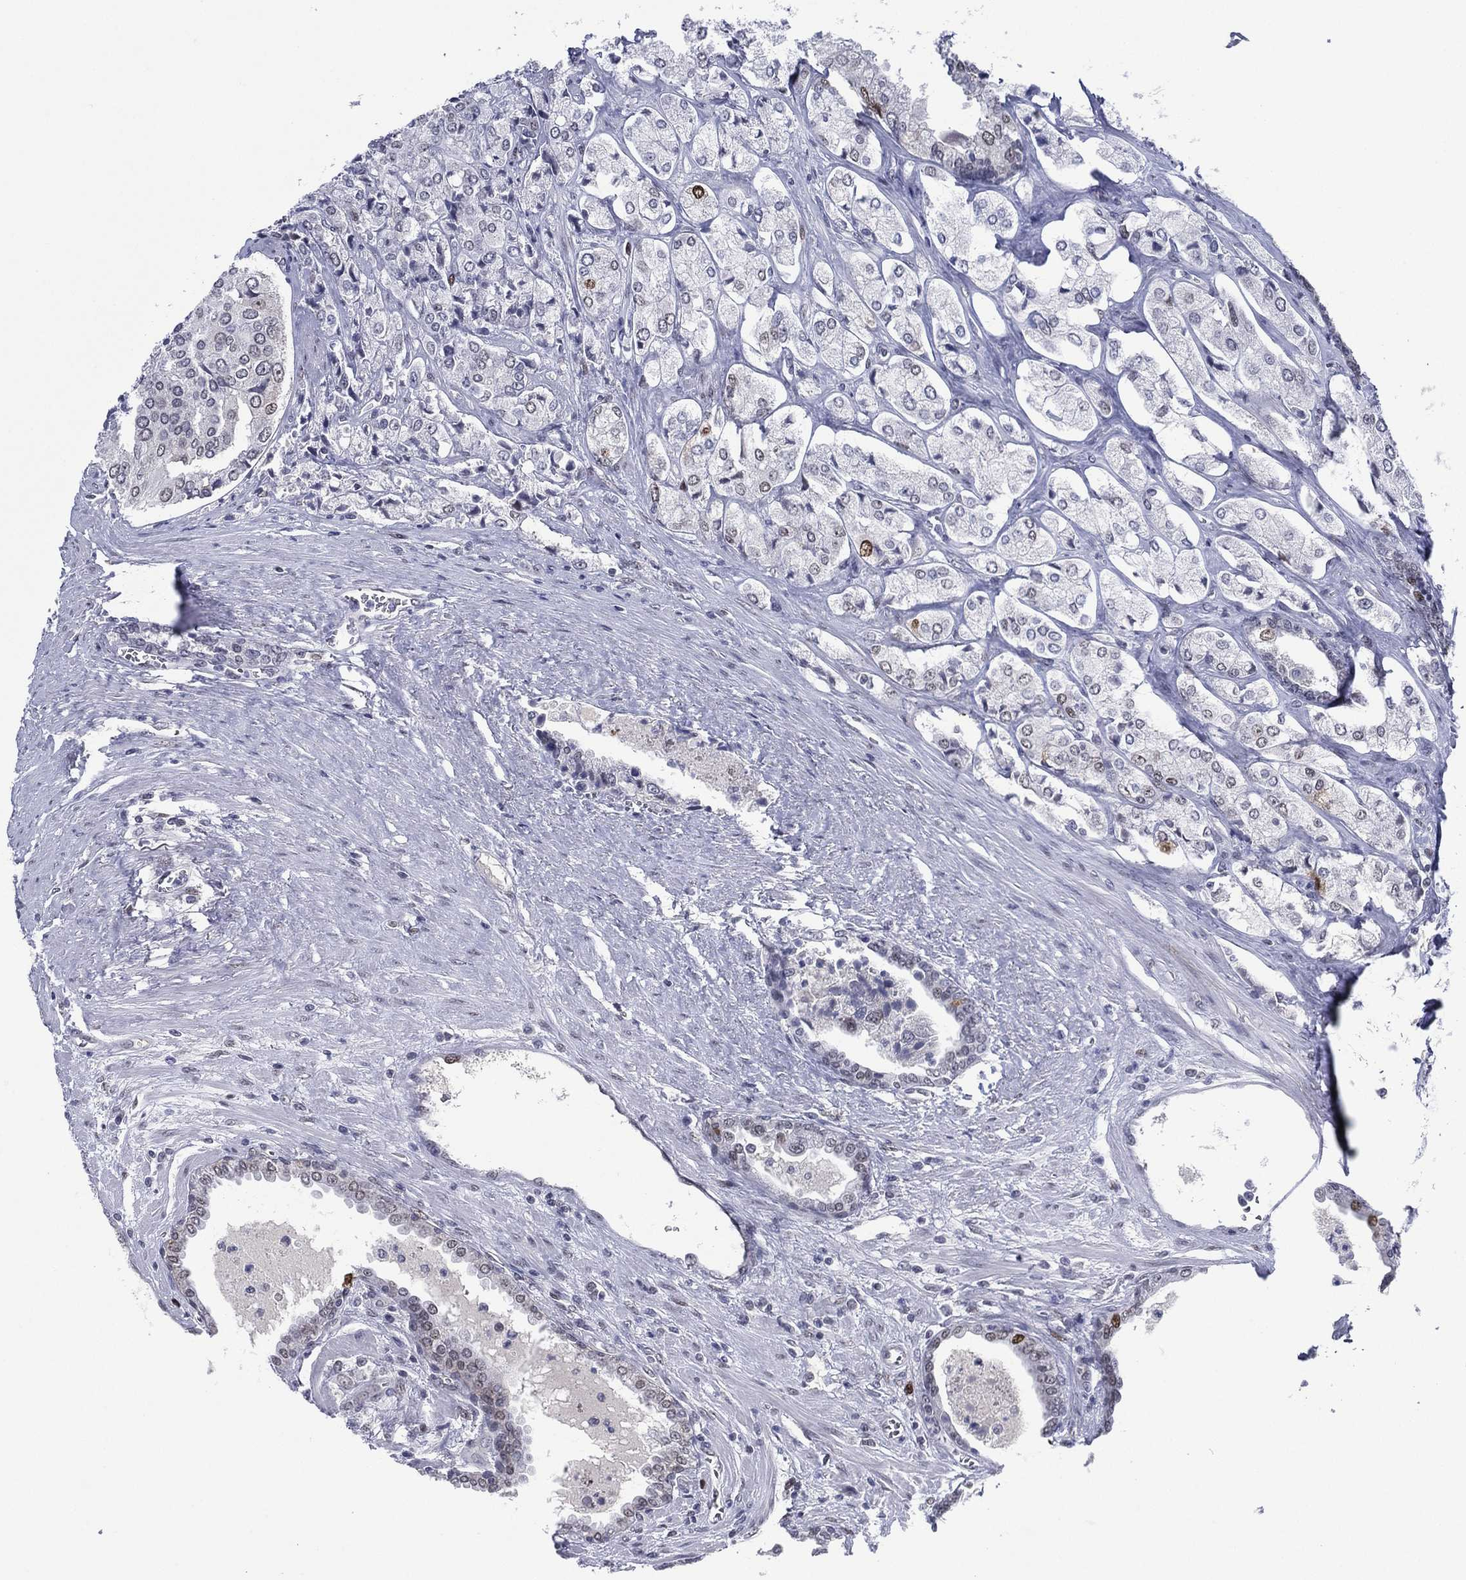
{"staining": {"intensity": "strong", "quantity": "<25%", "location": "nuclear"}, "tissue": "prostate cancer", "cell_type": "Tumor cells", "image_type": "cancer", "snomed": [{"axis": "morphology", "description": "Adenocarcinoma, NOS"}, {"axis": "topography", "description": "Prostate and seminal vesicle, NOS"}, {"axis": "topography", "description": "Prostate"}], "caption": "This micrograph reveals IHC staining of human prostate cancer (adenocarcinoma), with medium strong nuclear positivity in approximately <25% of tumor cells.", "gene": "GATA6", "patient": {"sex": "male", "age": 67}}